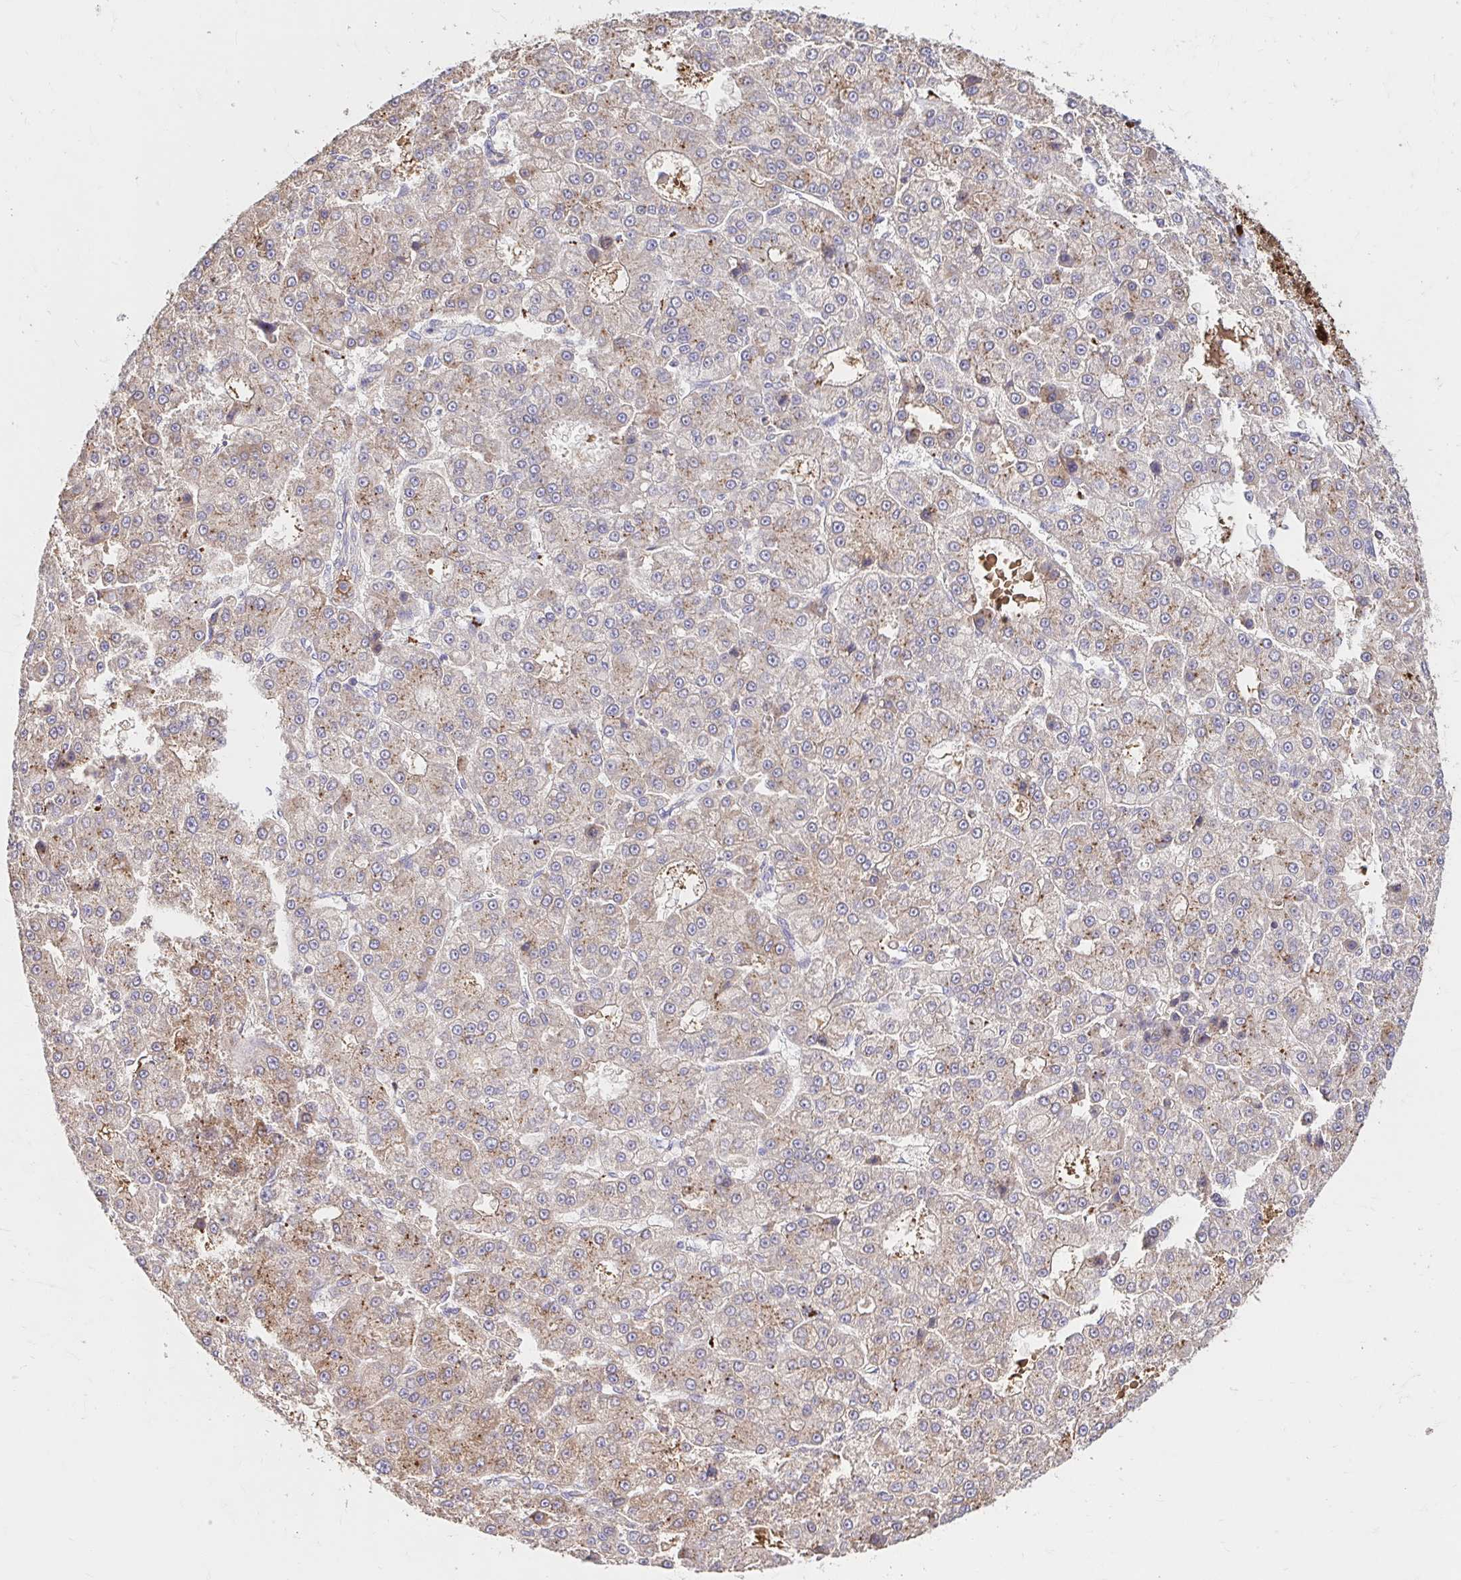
{"staining": {"intensity": "weak", "quantity": ">75%", "location": "cytoplasmic/membranous"}, "tissue": "liver cancer", "cell_type": "Tumor cells", "image_type": "cancer", "snomed": [{"axis": "morphology", "description": "Carcinoma, Hepatocellular, NOS"}, {"axis": "topography", "description": "Liver"}], "caption": "Protein analysis of hepatocellular carcinoma (liver) tissue exhibits weak cytoplasmic/membranous staining in about >75% of tumor cells. The staining was performed using DAB (3,3'-diaminobenzidine), with brown indicating positive protein expression. Nuclei are stained blue with hematoxylin.", "gene": "HMGCS2", "patient": {"sex": "male", "age": 70}}